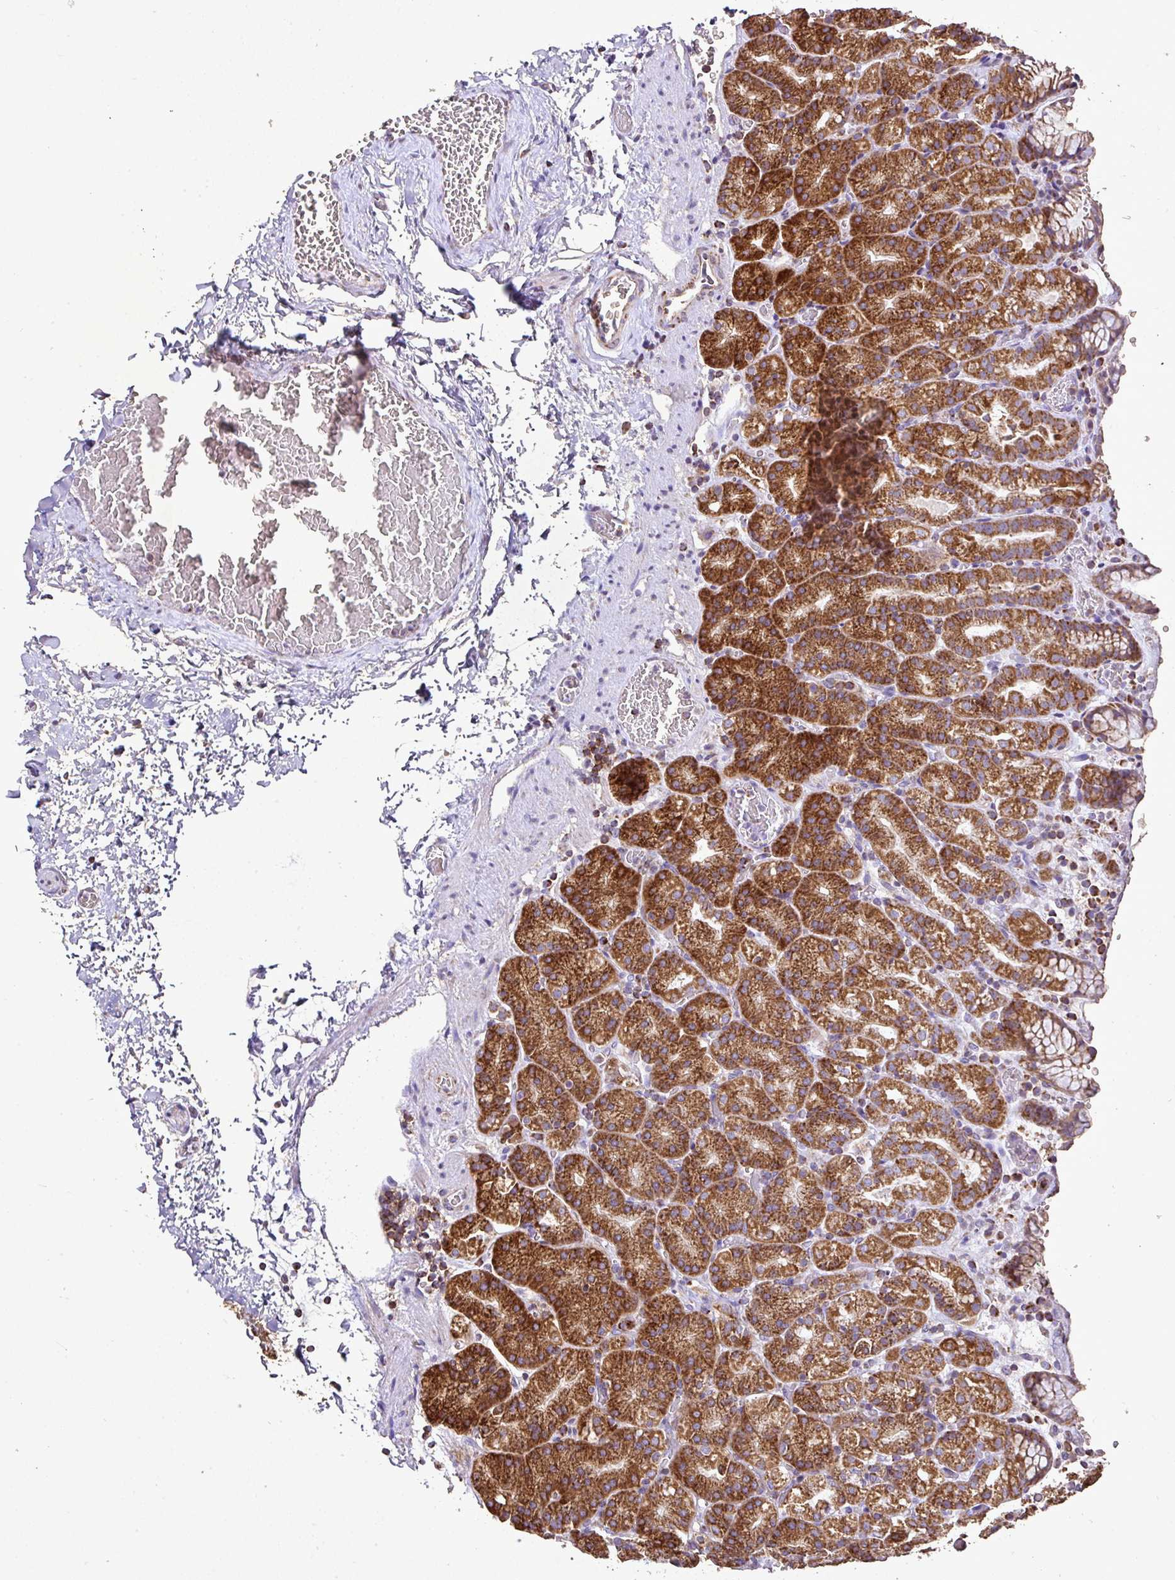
{"staining": {"intensity": "strong", "quantity": "25%-75%", "location": "cytoplasmic/membranous"}, "tissue": "stomach", "cell_type": "Glandular cells", "image_type": "normal", "snomed": [{"axis": "morphology", "description": "Normal tissue, NOS"}, {"axis": "topography", "description": "Stomach, upper"}], "caption": "Unremarkable stomach demonstrates strong cytoplasmic/membranous staining in approximately 25%-75% of glandular cells, visualized by immunohistochemistry. (brown staining indicates protein expression, while blue staining denotes nuclei).", "gene": "AGK", "patient": {"sex": "female", "age": 81}}